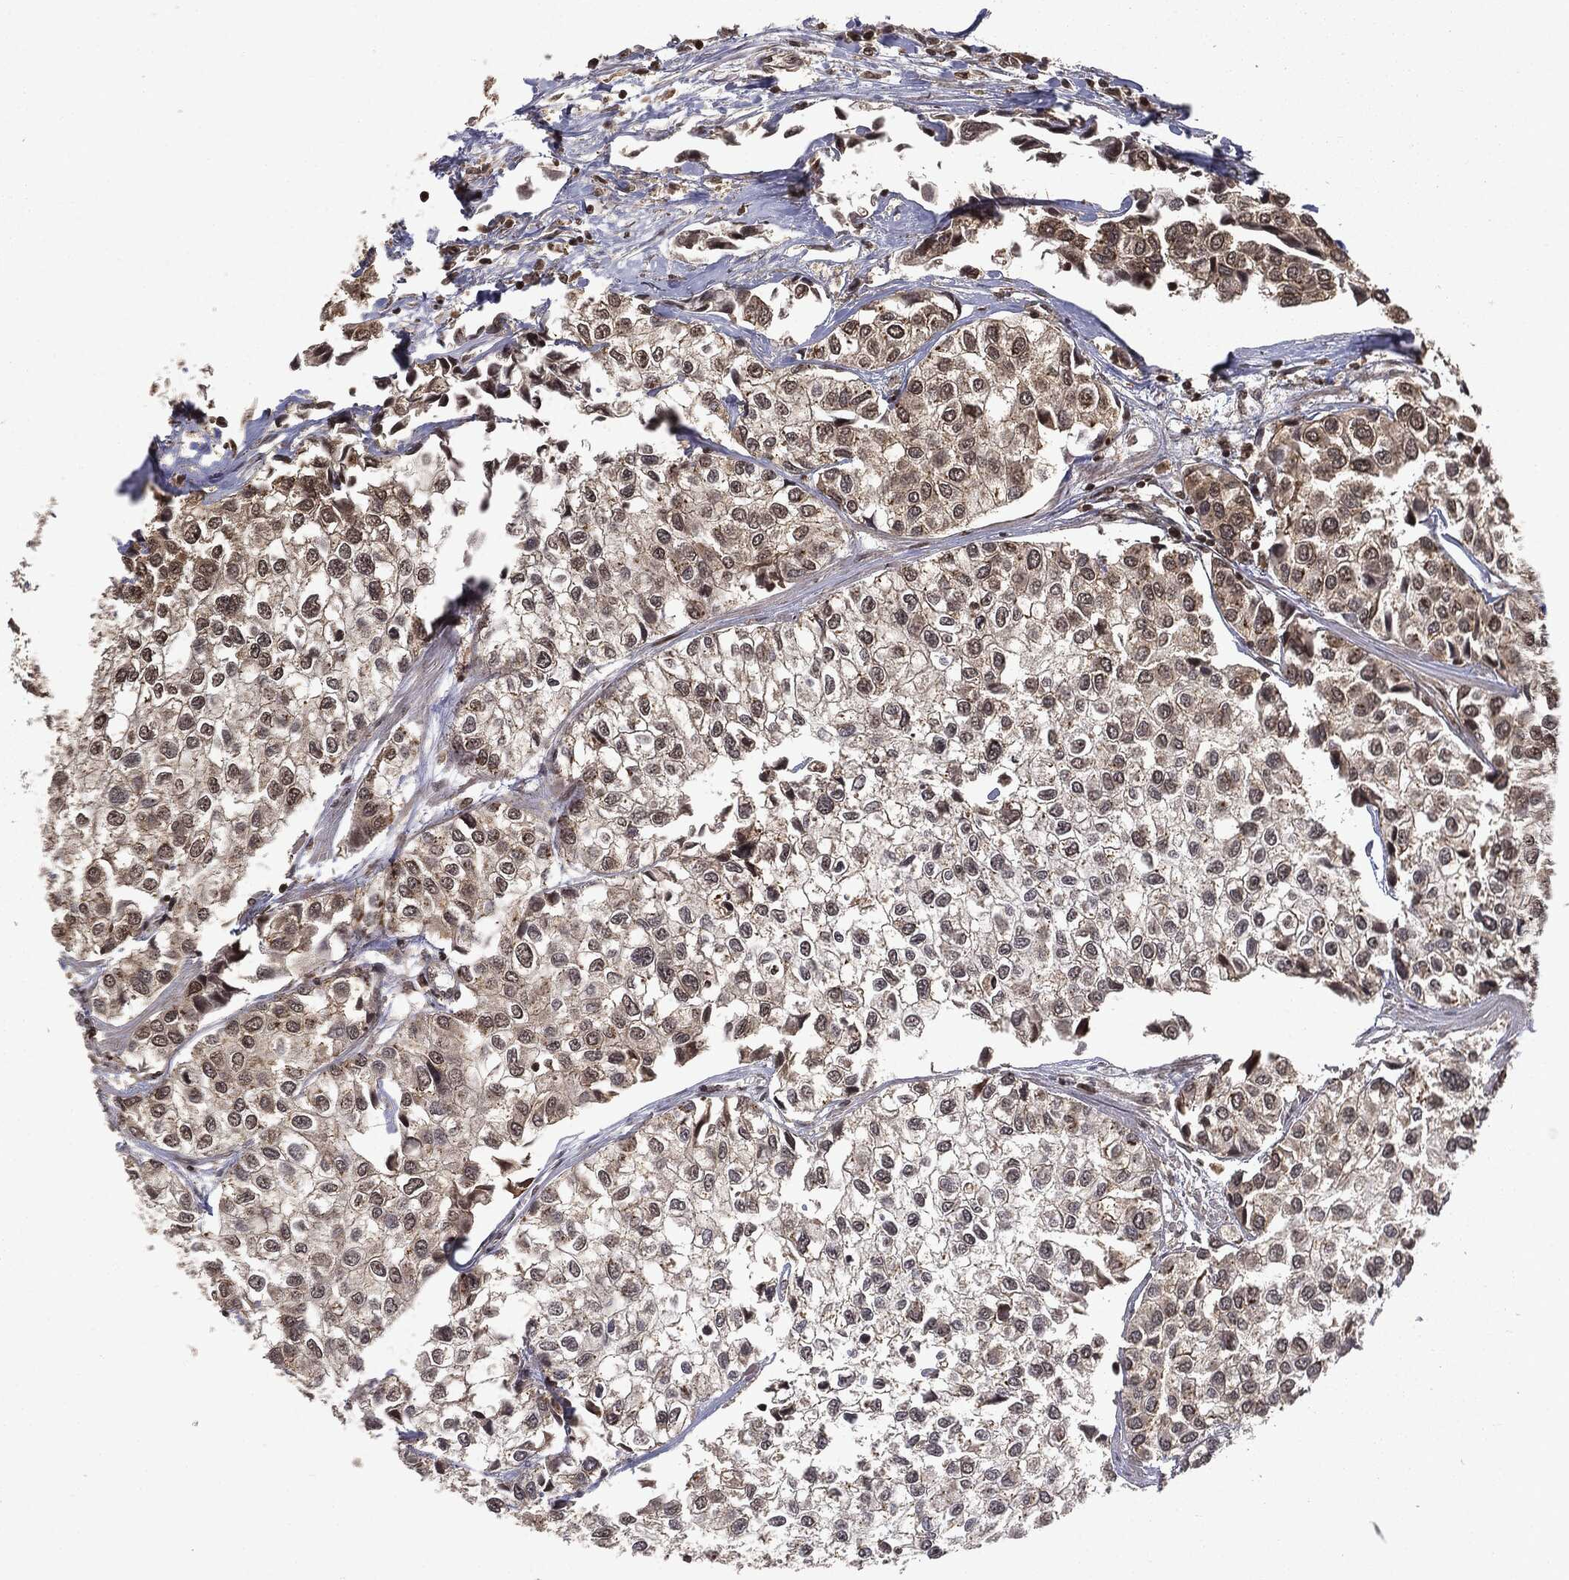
{"staining": {"intensity": "weak", "quantity": "<25%", "location": "cytoplasmic/membranous"}, "tissue": "urothelial cancer", "cell_type": "Tumor cells", "image_type": "cancer", "snomed": [{"axis": "morphology", "description": "Urothelial carcinoma, High grade"}, {"axis": "topography", "description": "Urinary bladder"}], "caption": "This is an IHC micrograph of human urothelial cancer. There is no staining in tumor cells.", "gene": "CTDP1", "patient": {"sex": "male", "age": 73}}